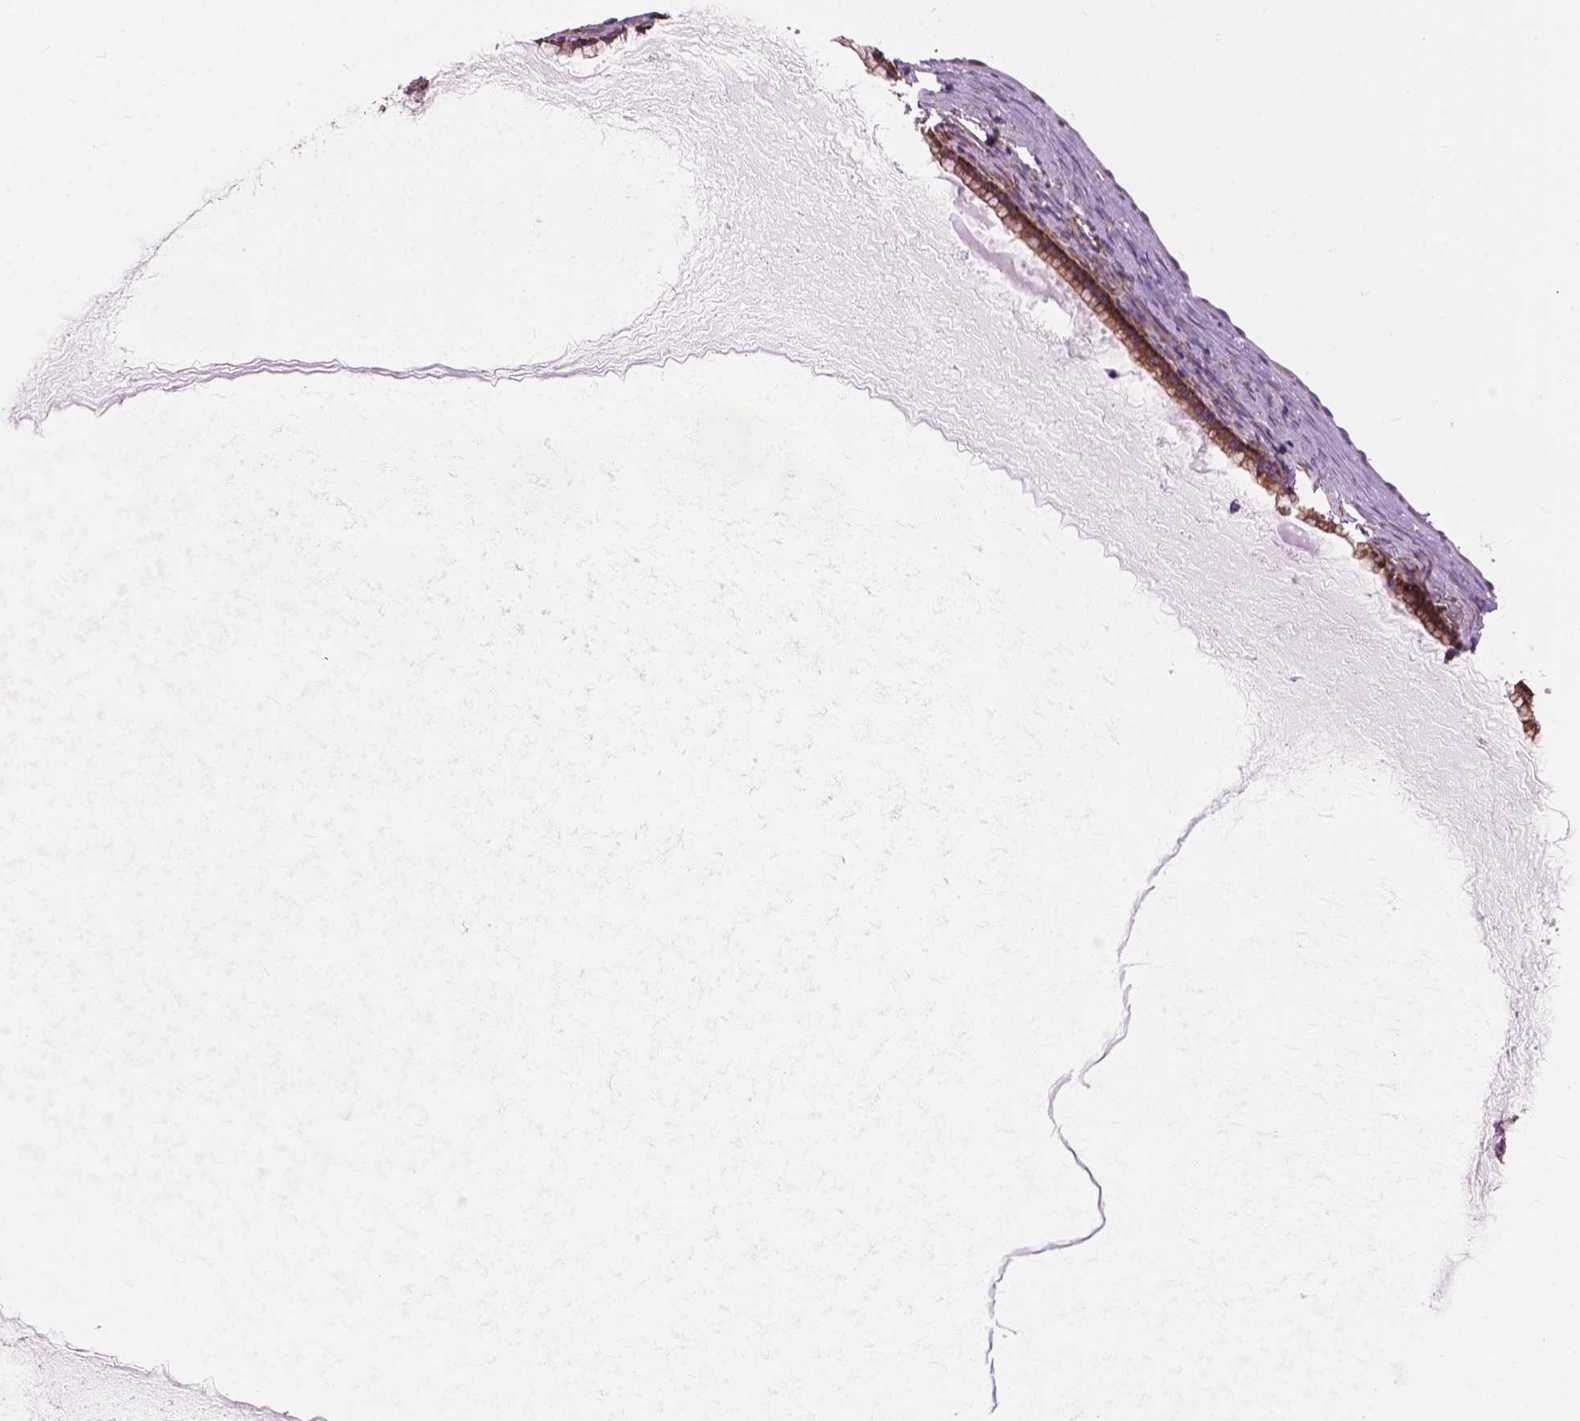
{"staining": {"intensity": "moderate", "quantity": ">75%", "location": "cytoplasmic/membranous"}, "tissue": "ovarian cancer", "cell_type": "Tumor cells", "image_type": "cancer", "snomed": [{"axis": "morphology", "description": "Cystadenocarcinoma, mucinous, NOS"}, {"axis": "topography", "description": "Ovary"}], "caption": "Ovarian cancer tissue demonstrates moderate cytoplasmic/membranous expression in about >75% of tumor cells, visualized by immunohistochemistry. The staining is performed using DAB (3,3'-diaminobenzidine) brown chromogen to label protein expression. The nuclei are counter-stained blue using hematoxylin.", "gene": "RPL37A", "patient": {"sex": "female", "age": 41}}